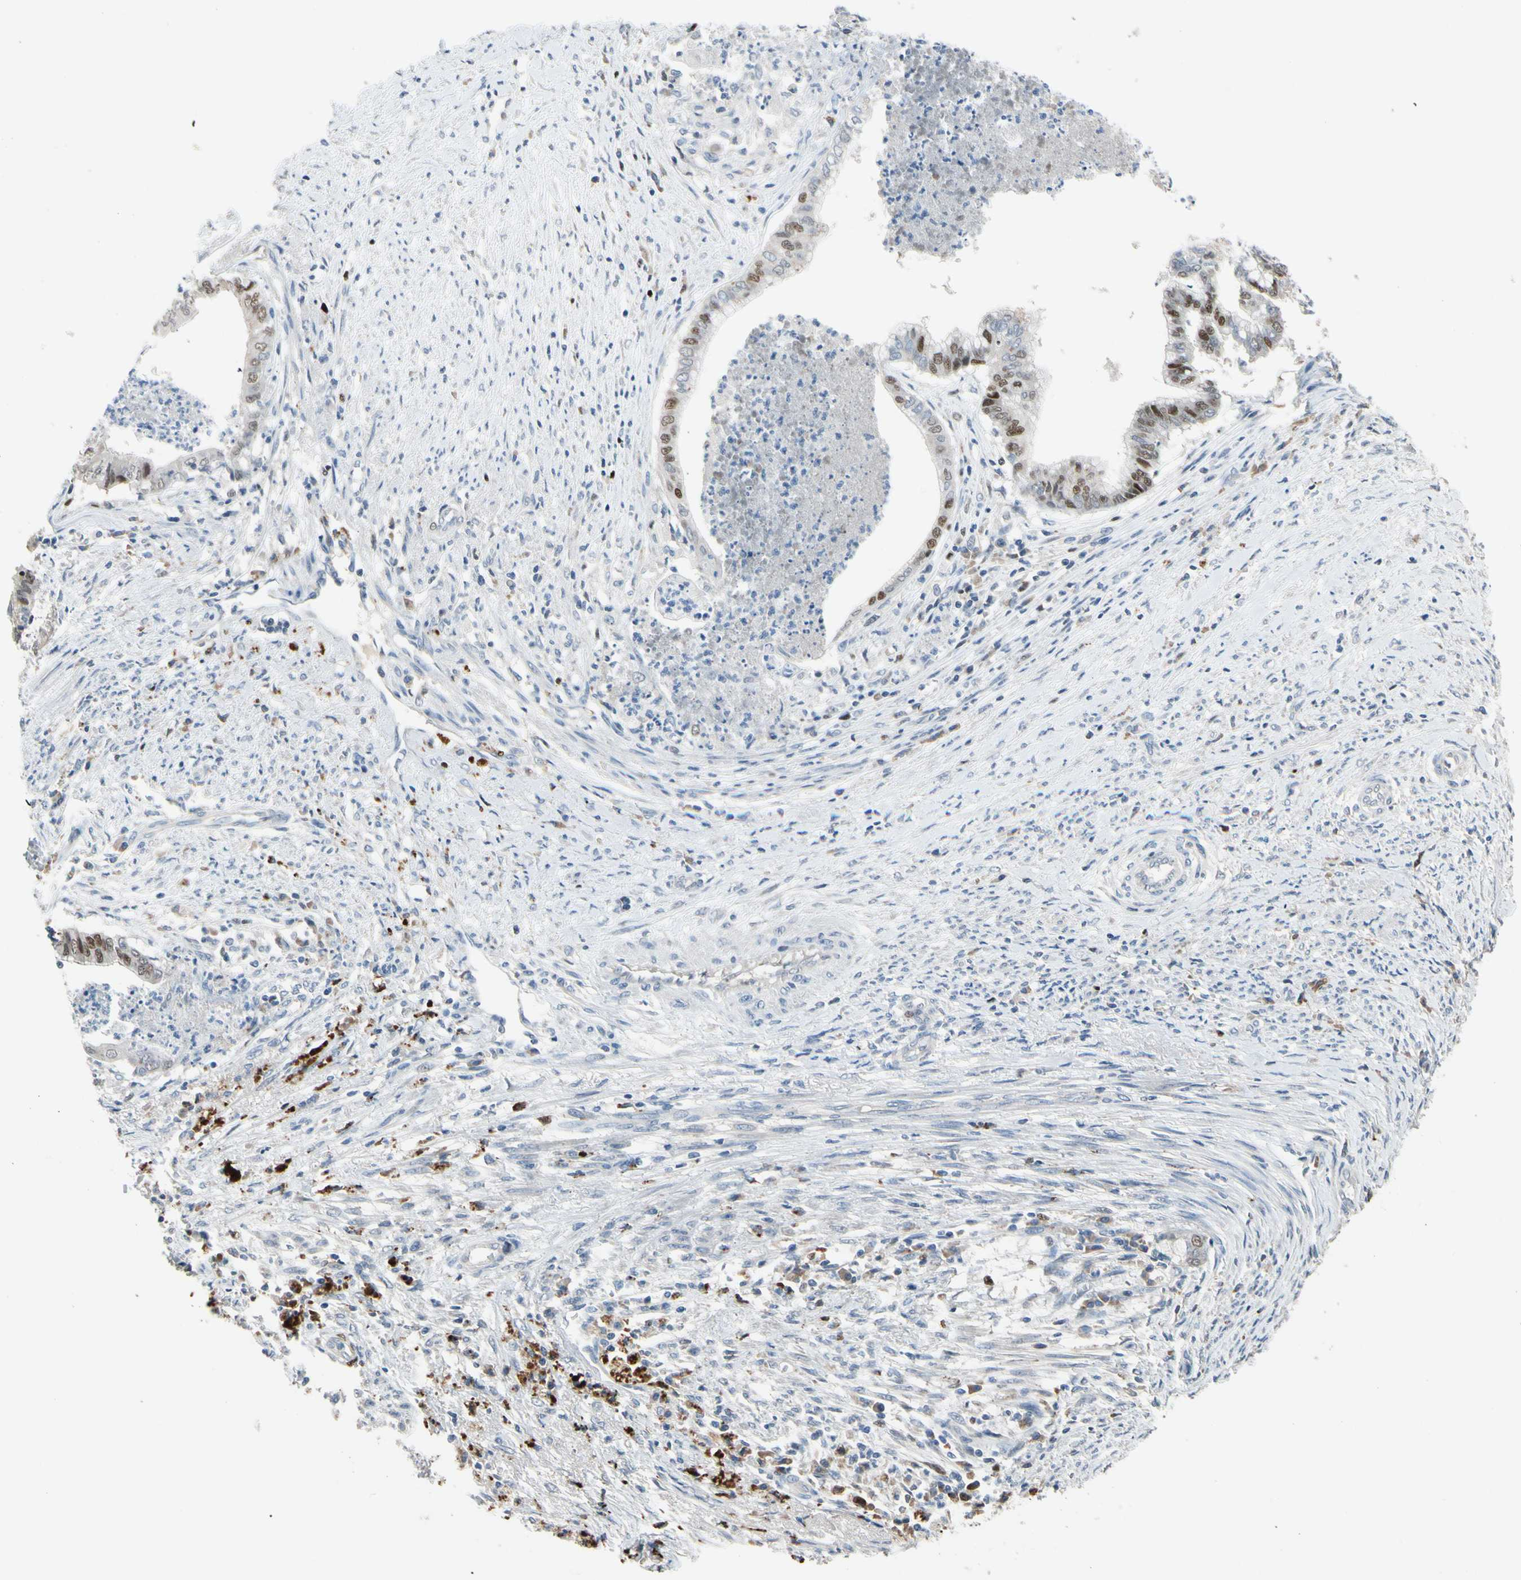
{"staining": {"intensity": "strong", "quantity": "25%-75%", "location": "nuclear"}, "tissue": "endometrial cancer", "cell_type": "Tumor cells", "image_type": "cancer", "snomed": [{"axis": "morphology", "description": "Necrosis, NOS"}, {"axis": "morphology", "description": "Adenocarcinoma, NOS"}, {"axis": "topography", "description": "Endometrium"}], "caption": "IHC histopathology image of neoplastic tissue: human endometrial cancer stained using IHC exhibits high levels of strong protein expression localized specifically in the nuclear of tumor cells, appearing as a nuclear brown color.", "gene": "ZKSCAN4", "patient": {"sex": "female", "age": 79}}